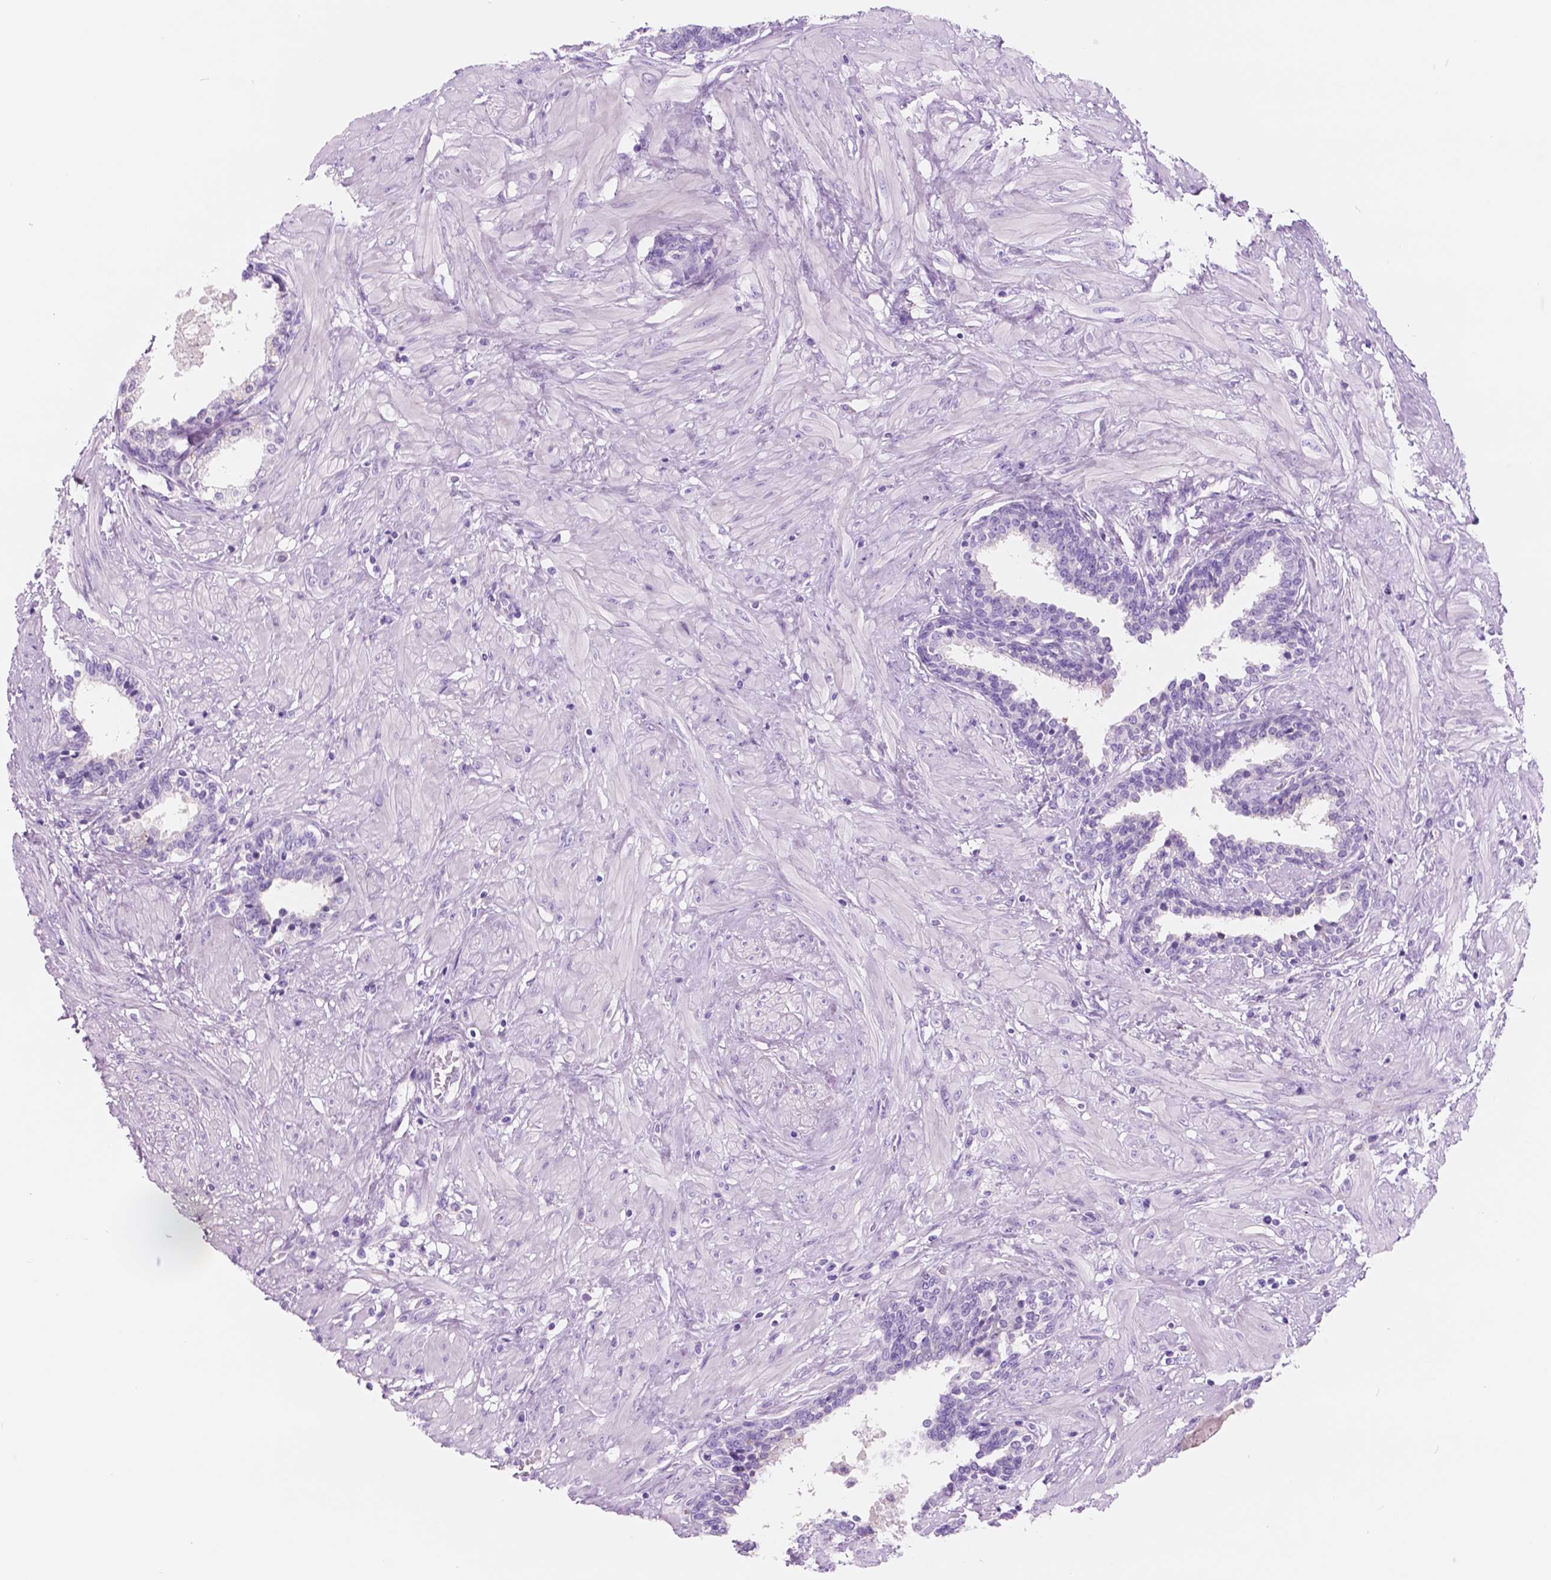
{"staining": {"intensity": "negative", "quantity": "none", "location": "none"}, "tissue": "prostate", "cell_type": "Glandular cells", "image_type": "normal", "snomed": [{"axis": "morphology", "description": "Normal tissue, NOS"}, {"axis": "topography", "description": "Prostate"}], "caption": "IHC photomicrograph of normal prostate: prostate stained with DAB (3,3'-diaminobenzidine) reveals no significant protein expression in glandular cells.", "gene": "CUZD1", "patient": {"sex": "male", "age": 55}}